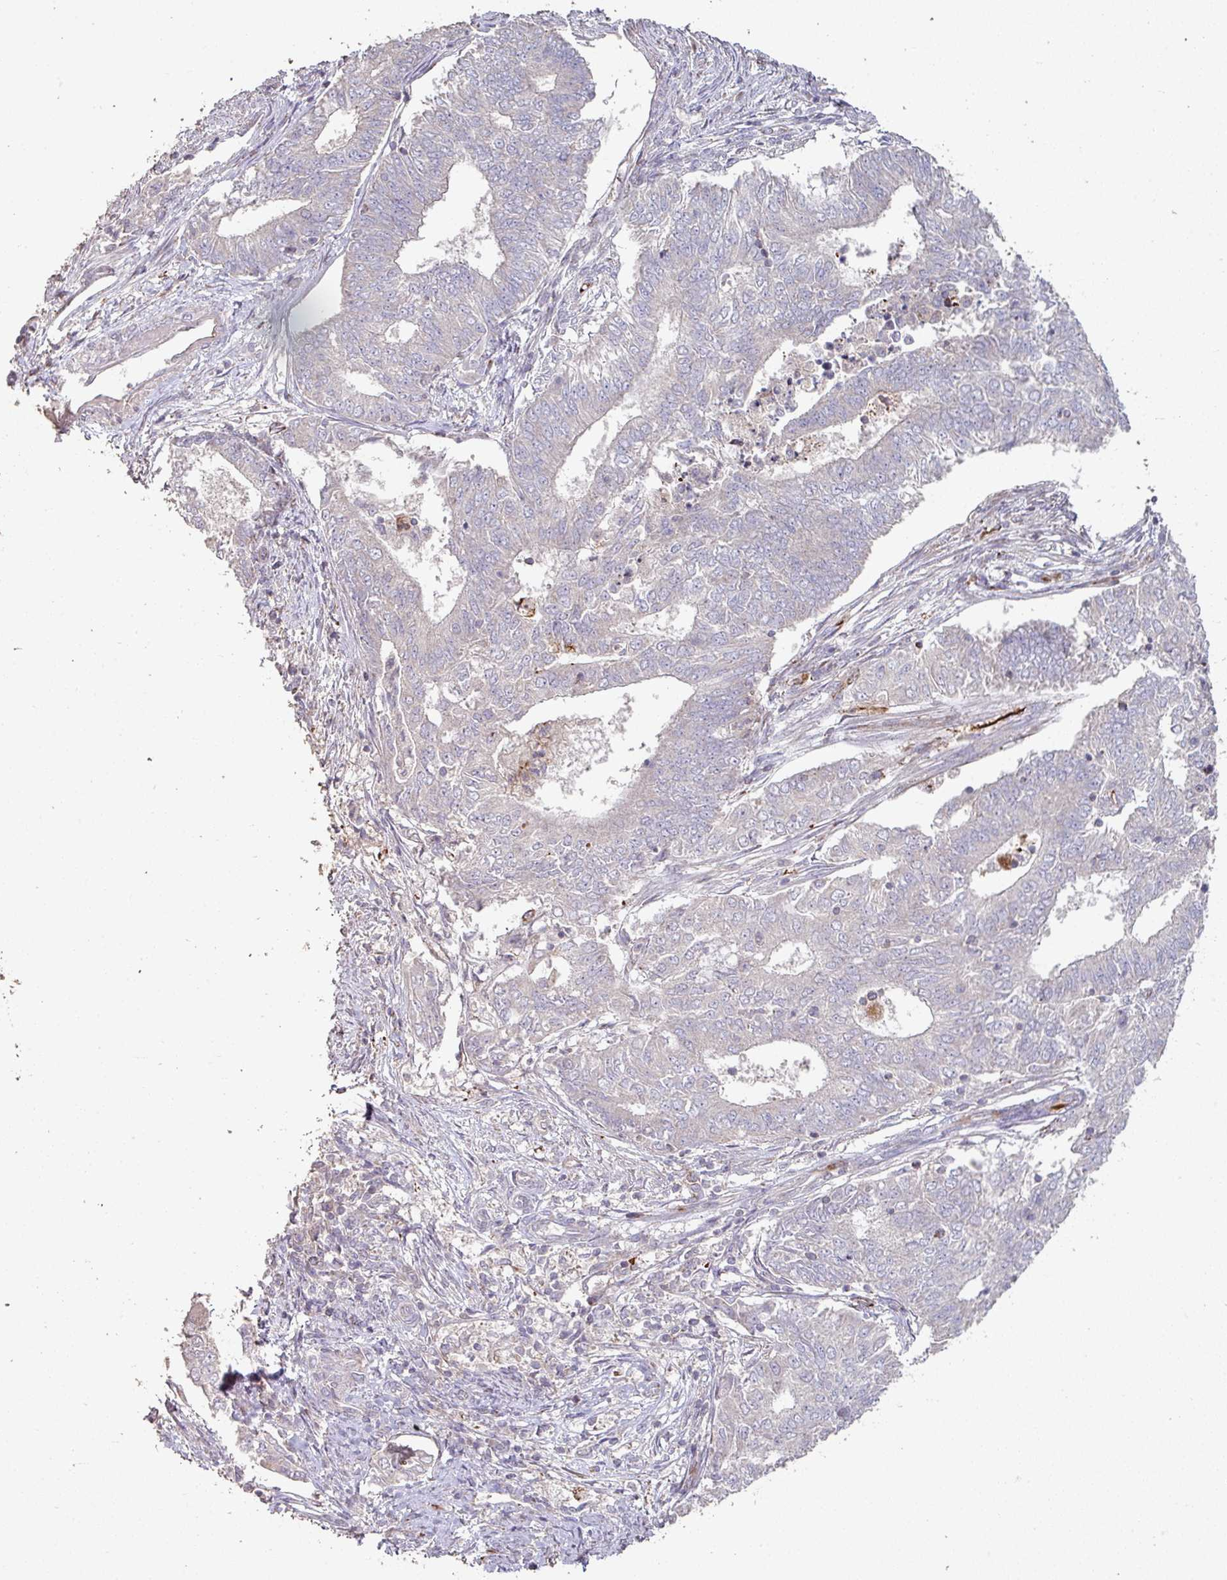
{"staining": {"intensity": "negative", "quantity": "none", "location": "none"}, "tissue": "endometrial cancer", "cell_type": "Tumor cells", "image_type": "cancer", "snomed": [{"axis": "morphology", "description": "Adenocarcinoma, NOS"}, {"axis": "topography", "description": "Endometrium"}], "caption": "Immunohistochemistry (IHC) of adenocarcinoma (endometrial) displays no staining in tumor cells.", "gene": "RPL23A", "patient": {"sex": "female", "age": 62}}